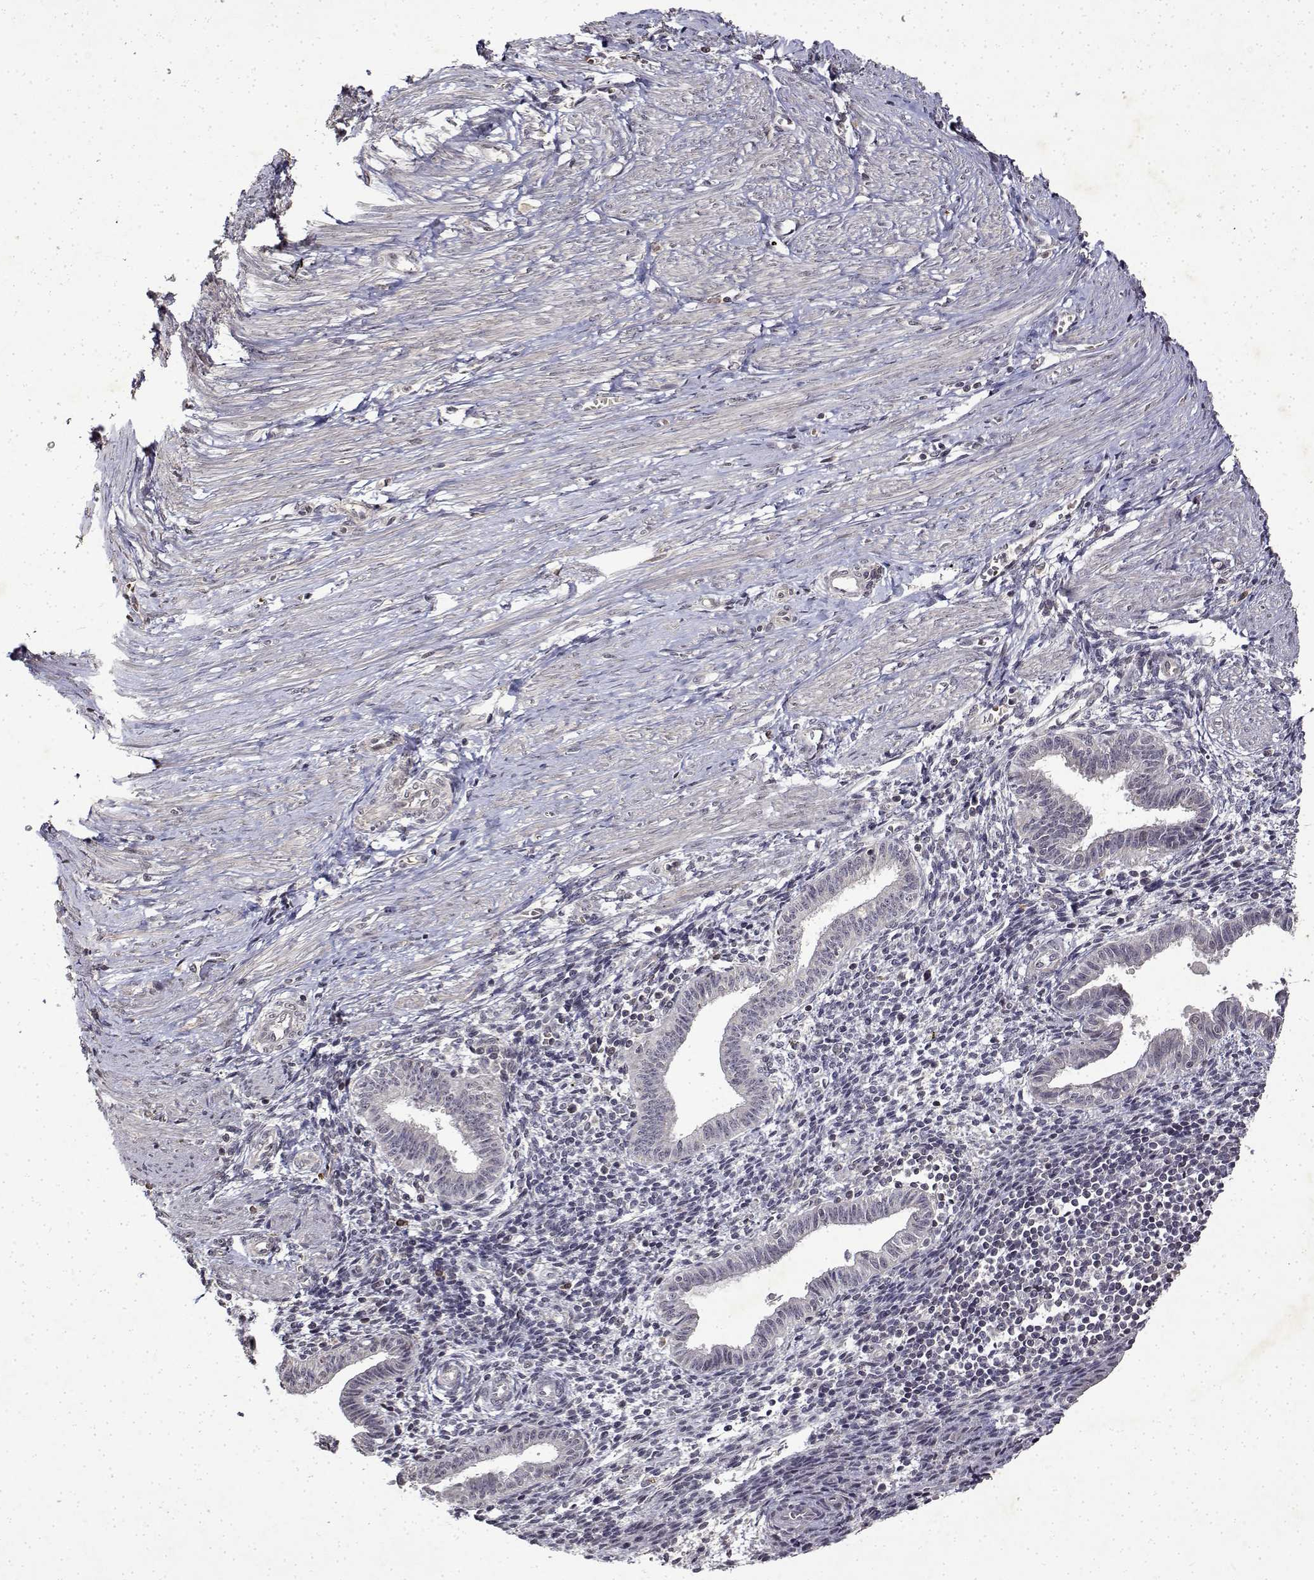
{"staining": {"intensity": "negative", "quantity": "none", "location": "none"}, "tissue": "endometrium", "cell_type": "Cells in endometrial stroma", "image_type": "normal", "snomed": [{"axis": "morphology", "description": "Normal tissue, NOS"}, {"axis": "topography", "description": "Endometrium"}], "caption": "IHC micrograph of normal endometrium stained for a protein (brown), which shows no positivity in cells in endometrial stroma.", "gene": "BDNF", "patient": {"sex": "female", "age": 37}}